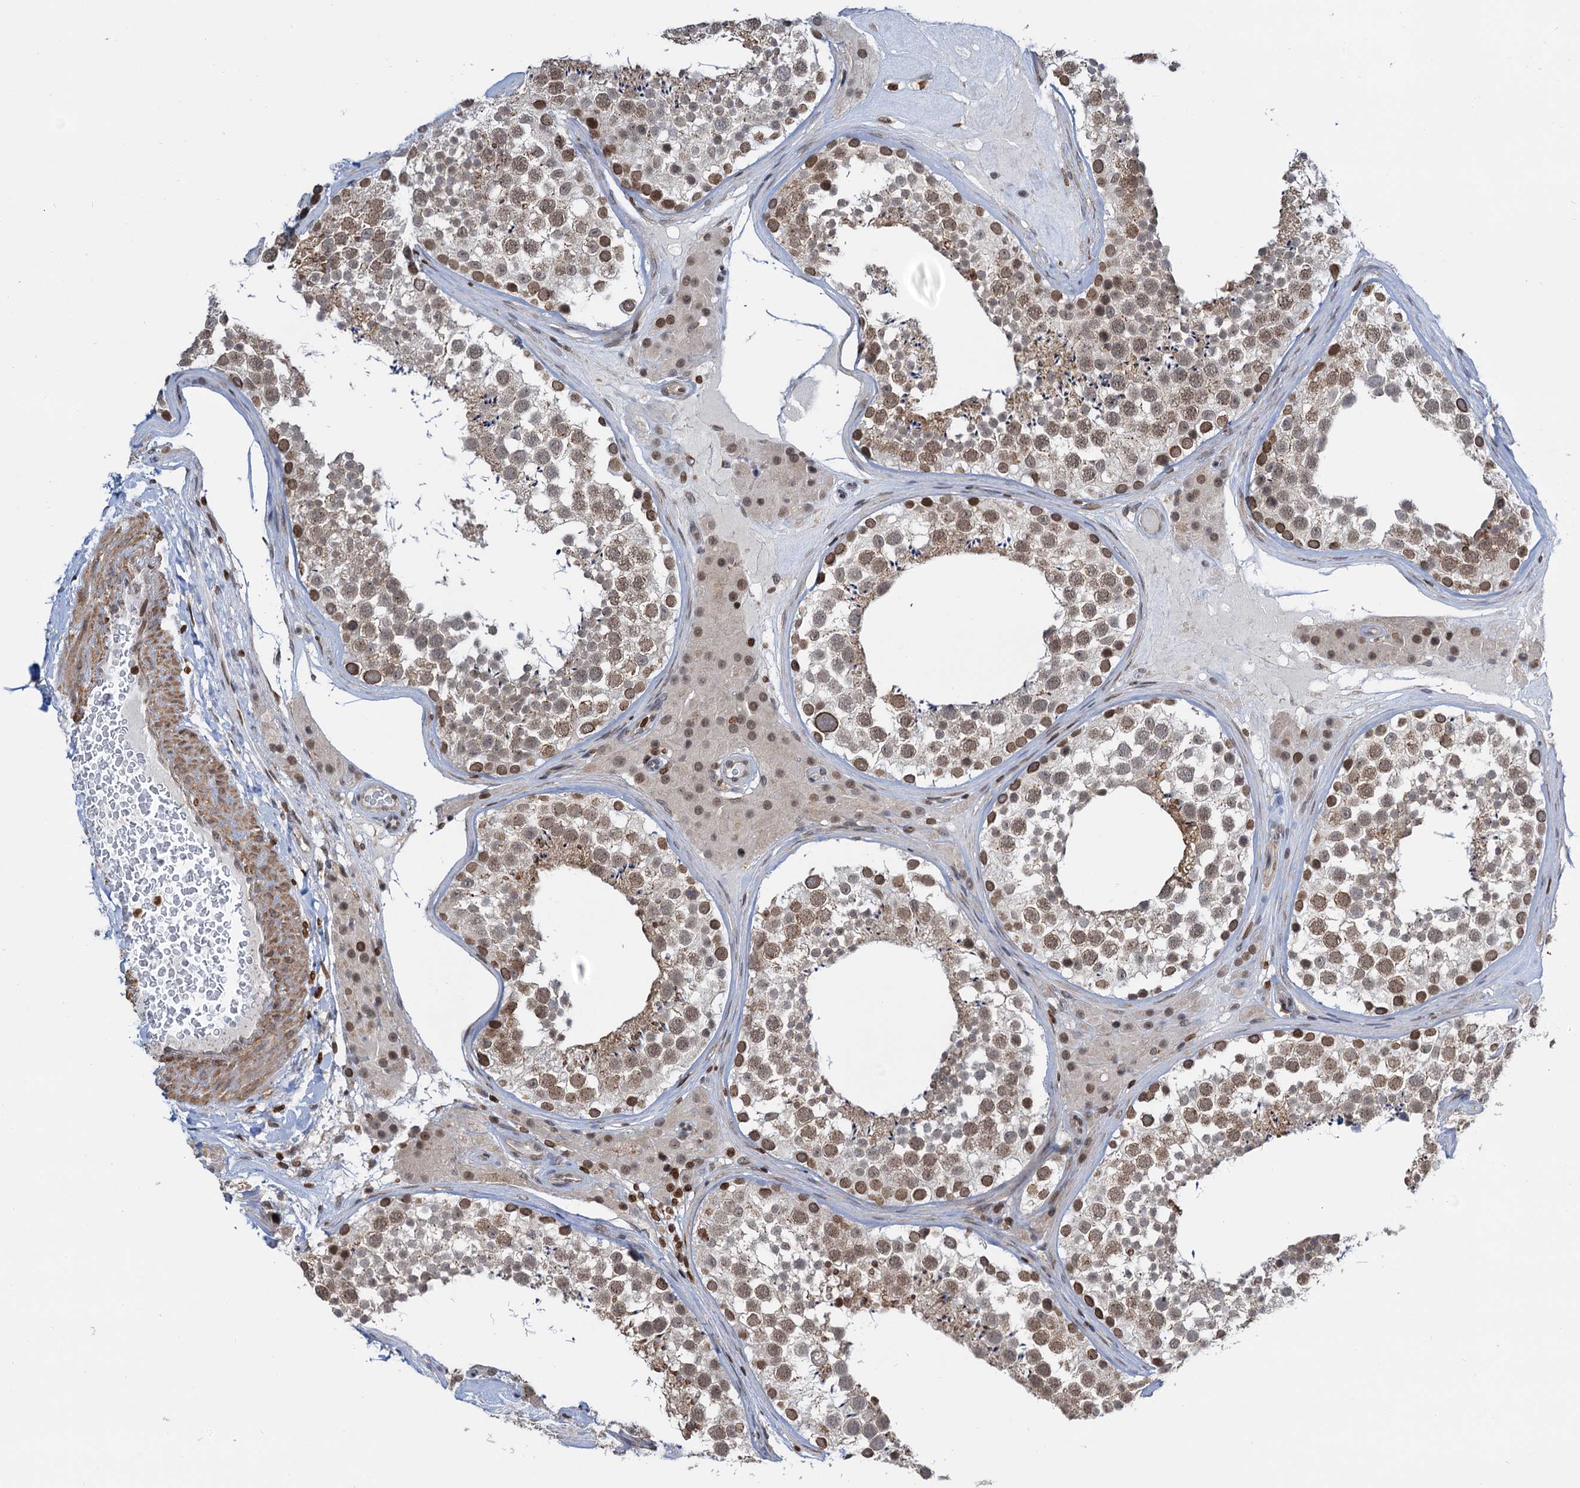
{"staining": {"intensity": "moderate", "quantity": "25%-75%", "location": "cytoplasmic/membranous,nuclear"}, "tissue": "testis", "cell_type": "Cells in seminiferous ducts", "image_type": "normal", "snomed": [{"axis": "morphology", "description": "Normal tissue, NOS"}, {"axis": "topography", "description": "Testis"}], "caption": "The photomicrograph exhibits immunohistochemical staining of unremarkable testis. There is moderate cytoplasmic/membranous,nuclear expression is appreciated in approximately 25%-75% of cells in seminiferous ducts.", "gene": "ZC3H13", "patient": {"sex": "male", "age": 46}}